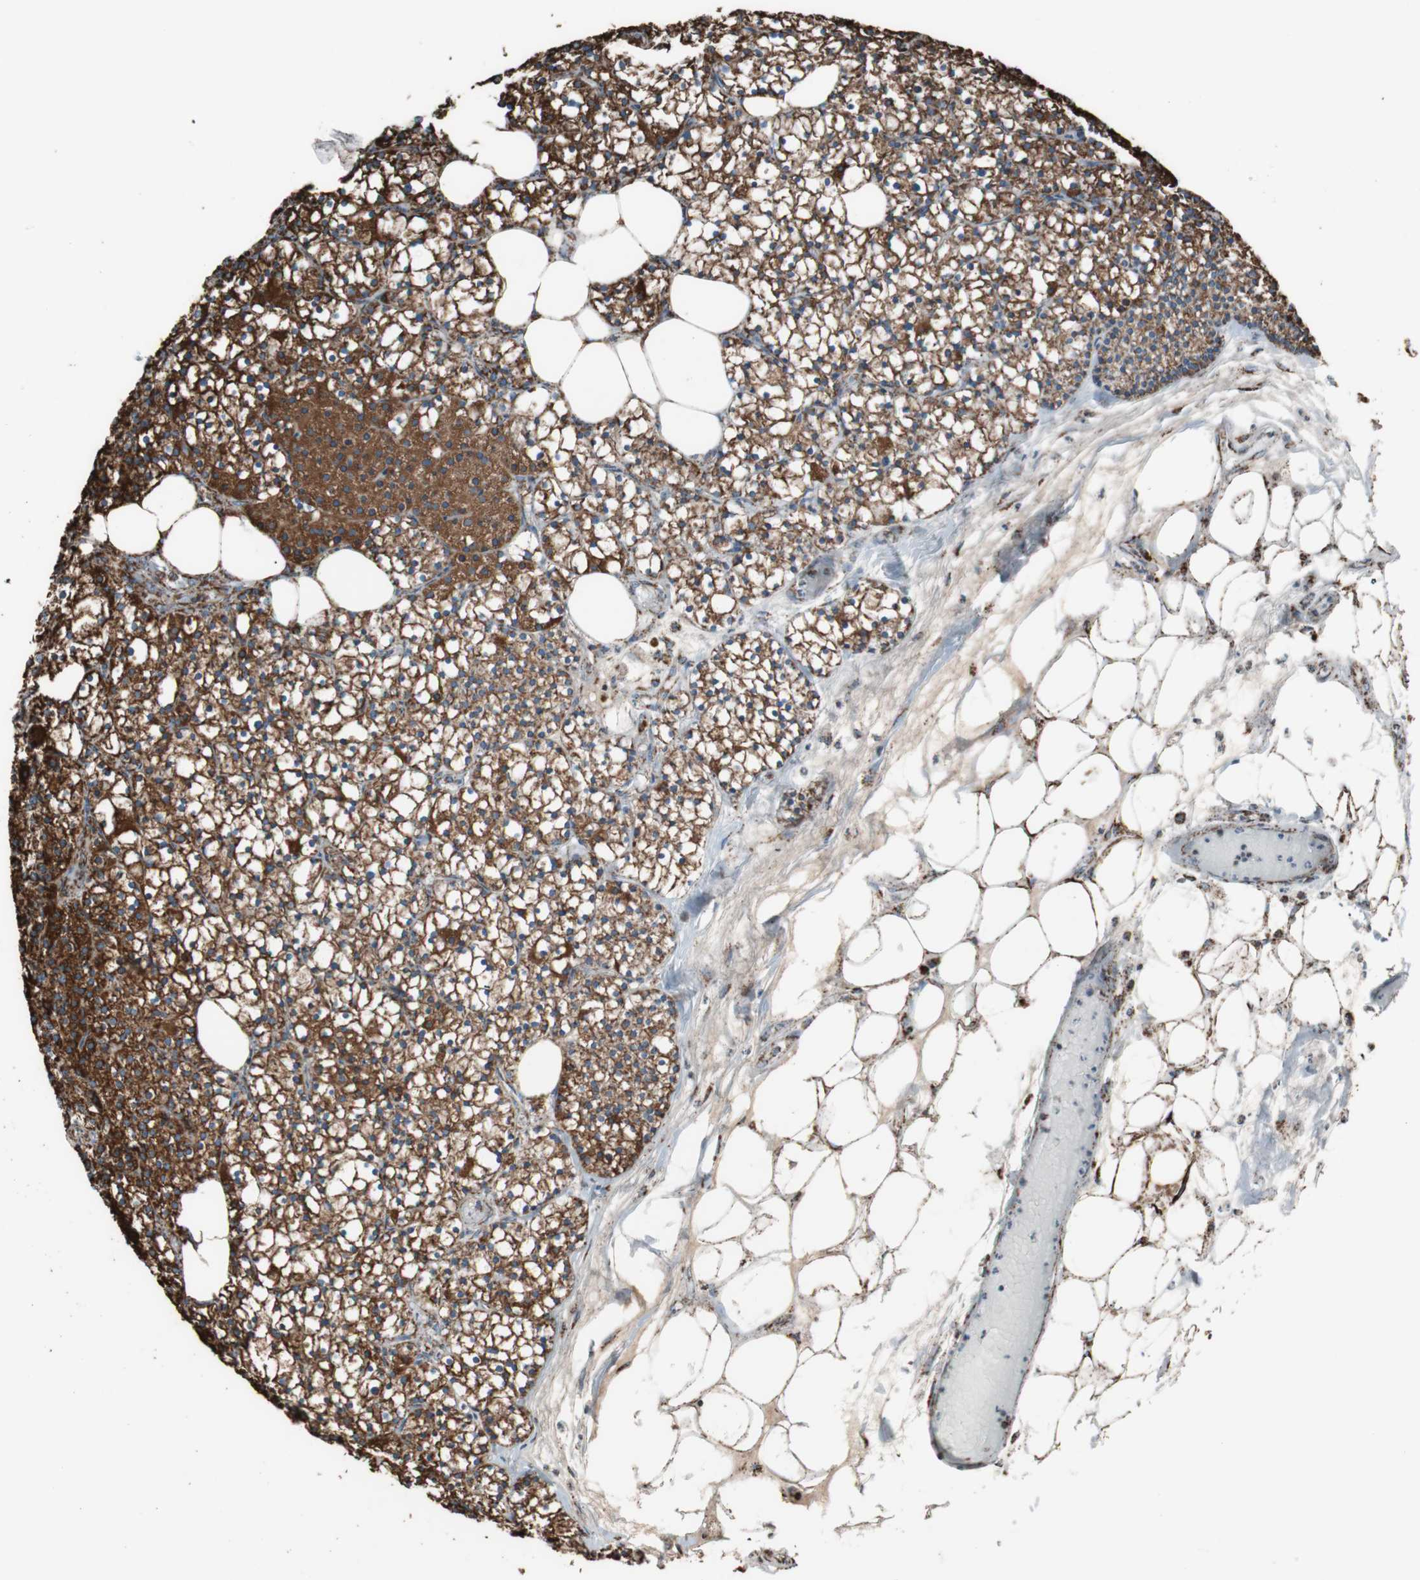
{"staining": {"intensity": "strong", "quantity": ">75%", "location": "cytoplasmic/membranous"}, "tissue": "parathyroid gland", "cell_type": "Glandular cells", "image_type": "normal", "snomed": [{"axis": "morphology", "description": "Normal tissue, NOS"}, {"axis": "topography", "description": "Parathyroid gland"}], "caption": "Parathyroid gland stained for a protein shows strong cytoplasmic/membranous positivity in glandular cells.", "gene": "PCSK4", "patient": {"sex": "female", "age": 63}}